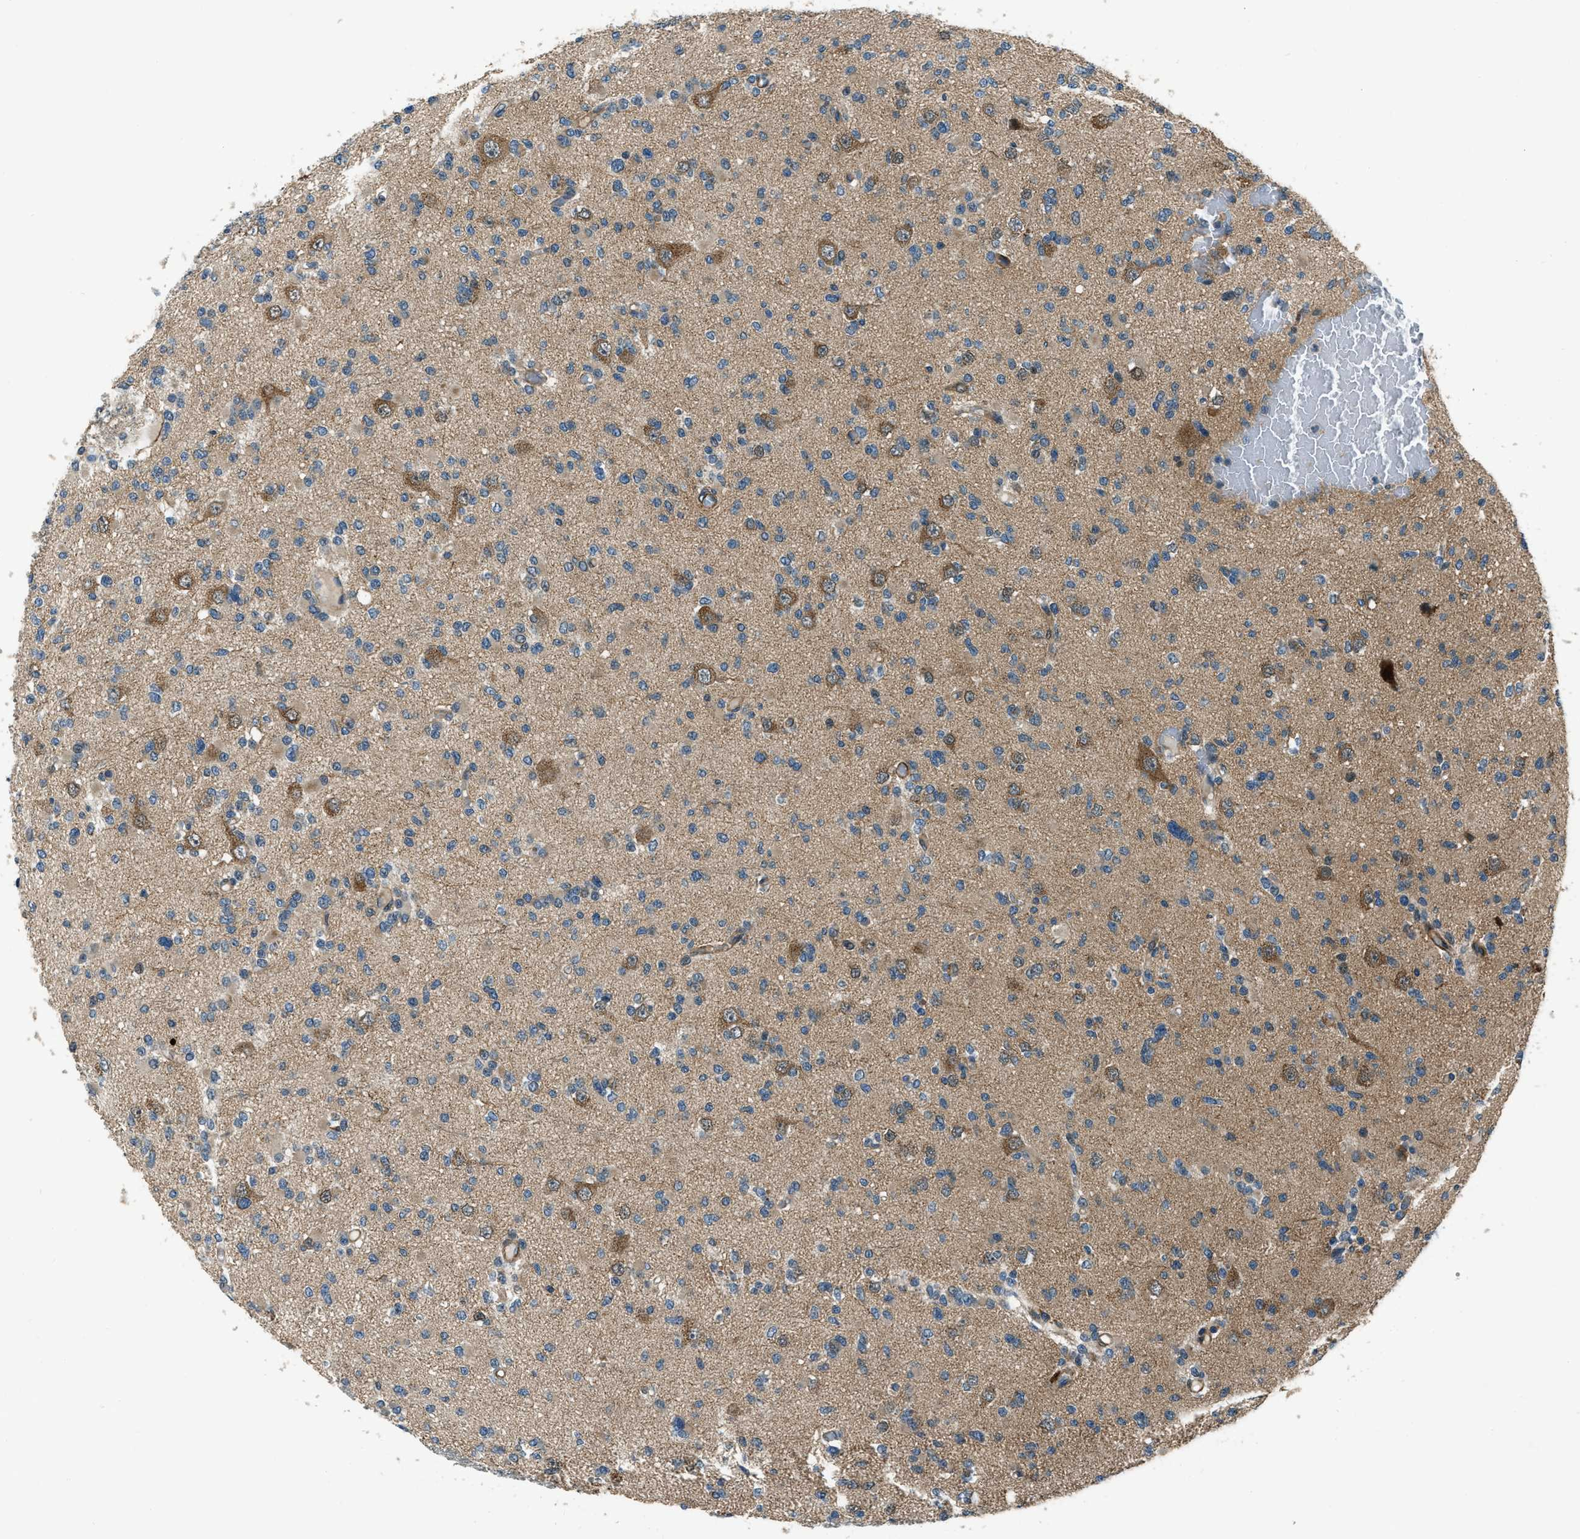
{"staining": {"intensity": "weak", "quantity": ">75%", "location": "cytoplasmic/membranous"}, "tissue": "glioma", "cell_type": "Tumor cells", "image_type": "cancer", "snomed": [{"axis": "morphology", "description": "Glioma, malignant, Low grade"}, {"axis": "topography", "description": "Brain"}], "caption": "Malignant glioma (low-grade) stained for a protein exhibits weak cytoplasmic/membranous positivity in tumor cells.", "gene": "NUDCD3", "patient": {"sex": "female", "age": 22}}